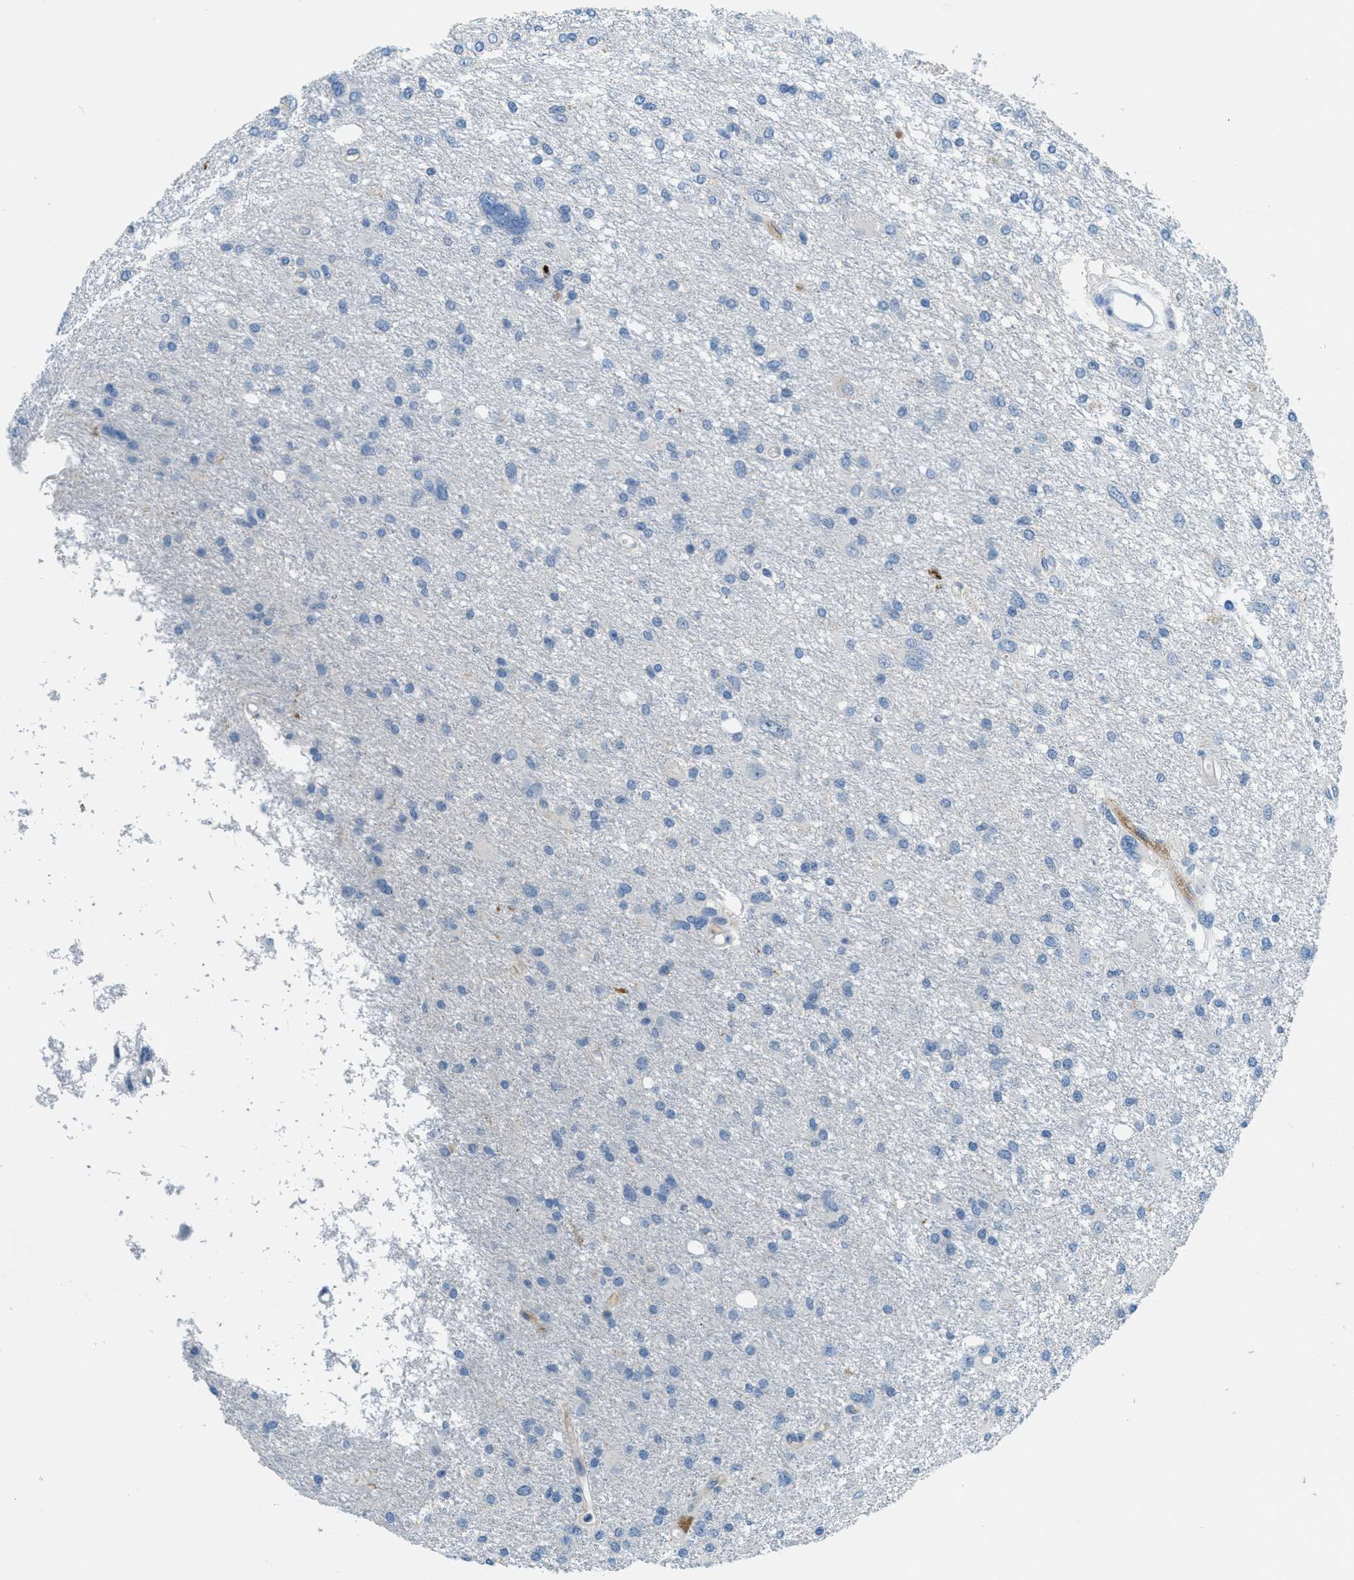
{"staining": {"intensity": "negative", "quantity": "none", "location": "none"}, "tissue": "glioma", "cell_type": "Tumor cells", "image_type": "cancer", "snomed": [{"axis": "morphology", "description": "Glioma, malignant, High grade"}, {"axis": "topography", "description": "Brain"}], "caption": "The IHC histopathology image has no significant positivity in tumor cells of malignant high-grade glioma tissue. Nuclei are stained in blue.", "gene": "A2M", "patient": {"sex": "female", "age": 59}}